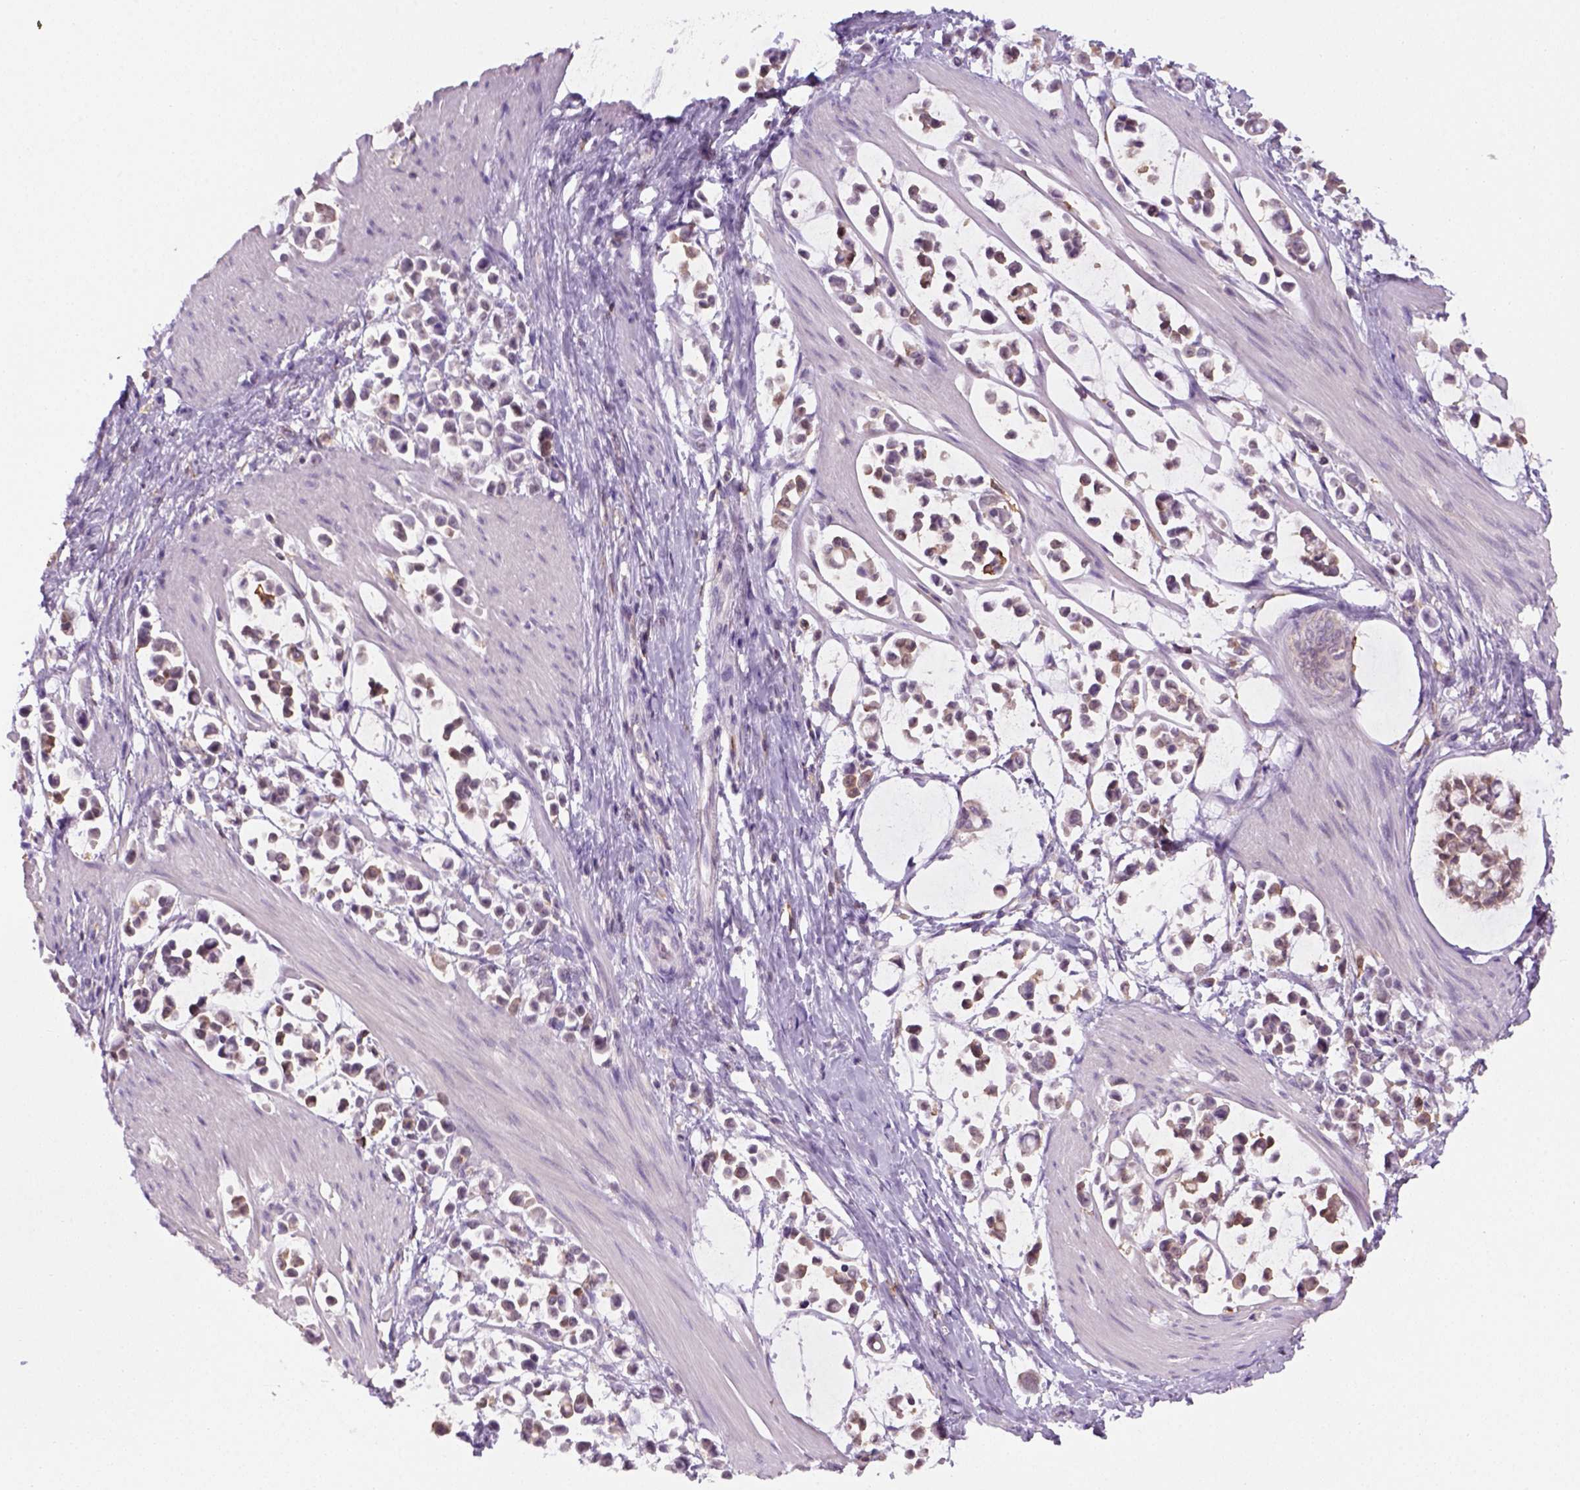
{"staining": {"intensity": "negative", "quantity": "none", "location": "none"}, "tissue": "stomach cancer", "cell_type": "Tumor cells", "image_type": "cancer", "snomed": [{"axis": "morphology", "description": "Adenocarcinoma, NOS"}, {"axis": "topography", "description": "Stomach"}], "caption": "Stomach cancer (adenocarcinoma) was stained to show a protein in brown. There is no significant expression in tumor cells.", "gene": "GOT1", "patient": {"sex": "male", "age": 82}}